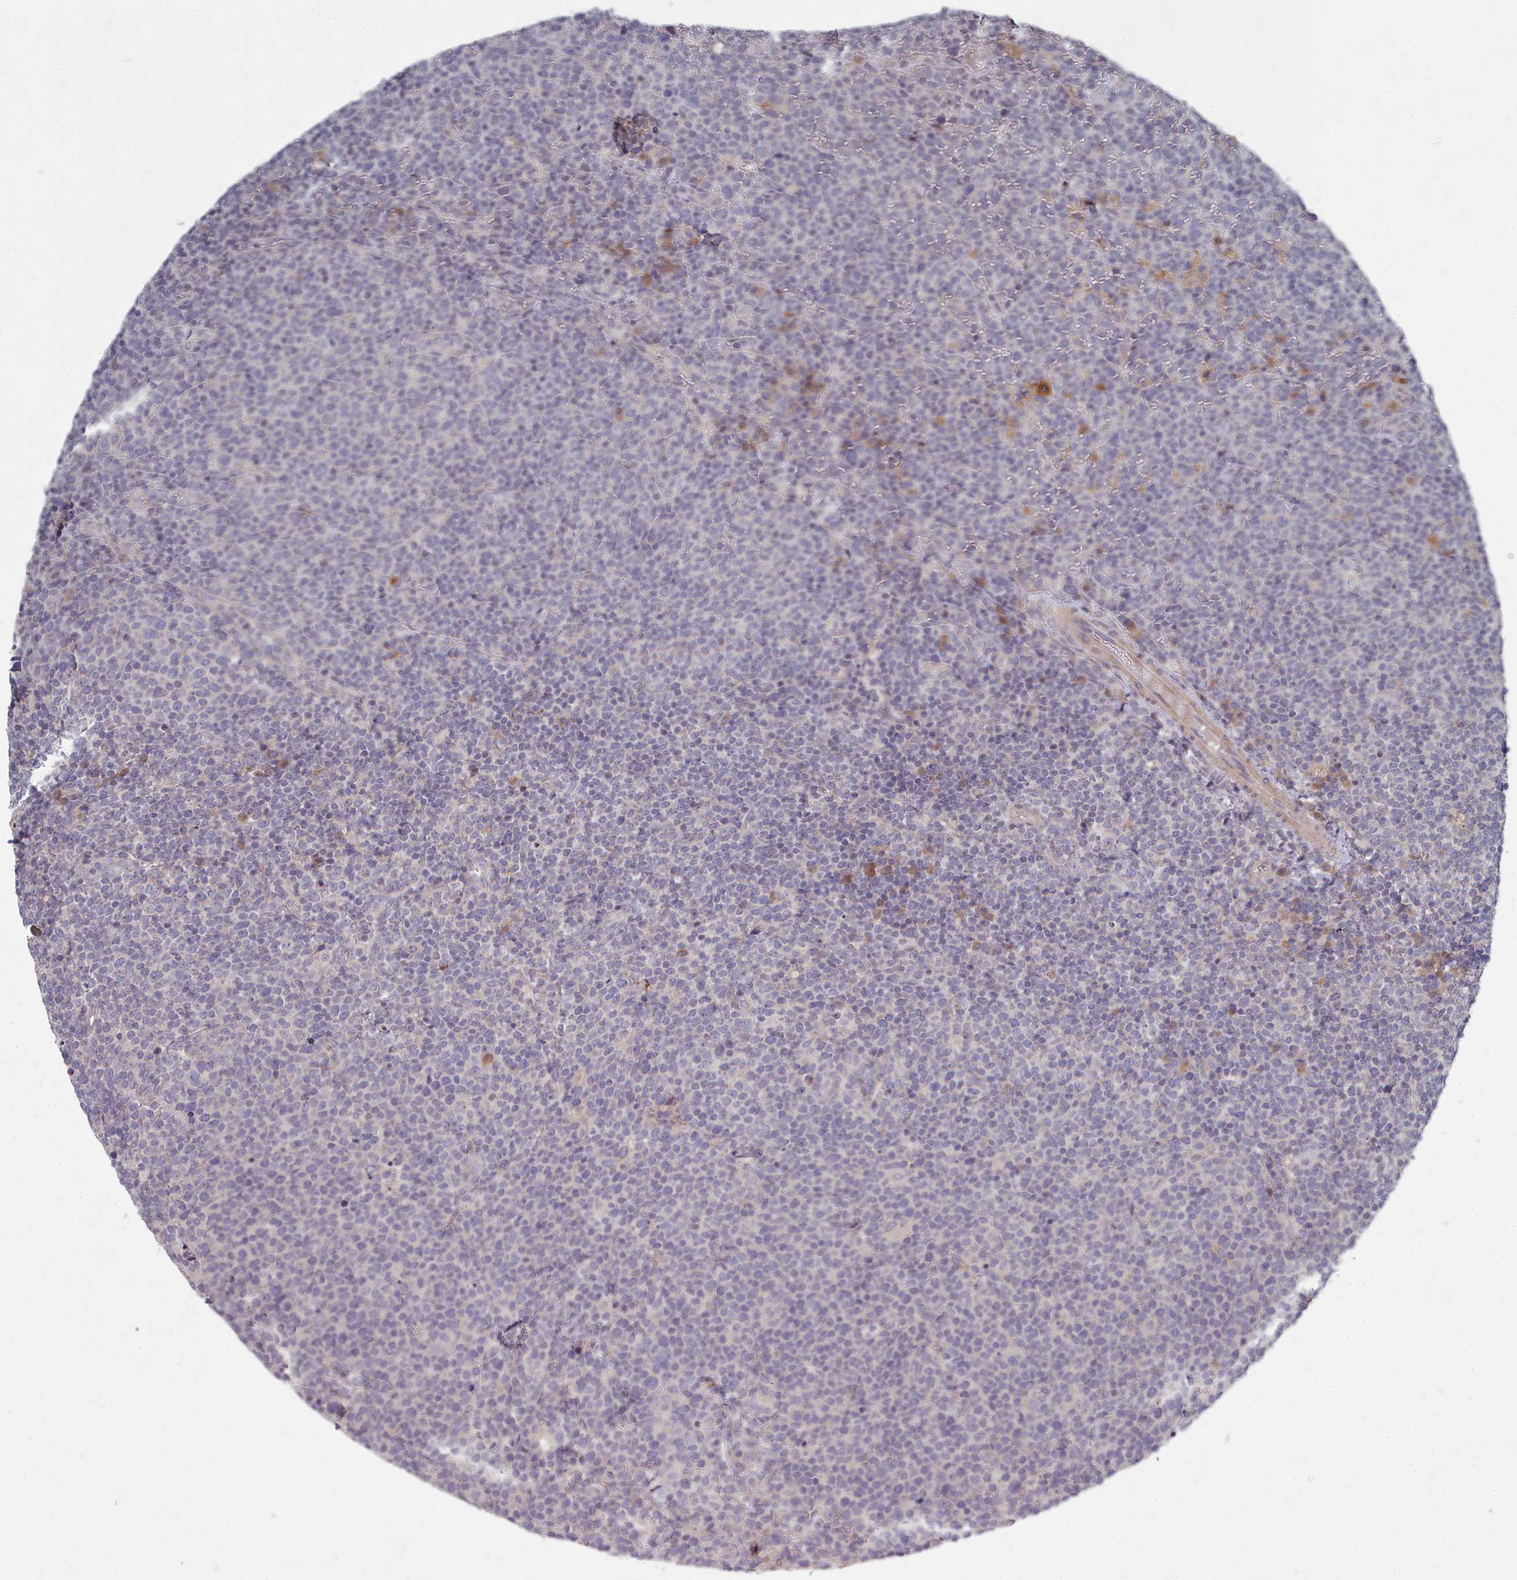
{"staining": {"intensity": "negative", "quantity": "none", "location": "none"}, "tissue": "lymphoma", "cell_type": "Tumor cells", "image_type": "cancer", "snomed": [{"axis": "morphology", "description": "Malignant lymphoma, non-Hodgkin's type, High grade"}, {"axis": "topography", "description": "Lymph node"}], "caption": "Immunohistochemistry micrograph of neoplastic tissue: malignant lymphoma, non-Hodgkin's type (high-grade) stained with DAB demonstrates no significant protein expression in tumor cells.", "gene": "ACKR3", "patient": {"sex": "male", "age": 61}}